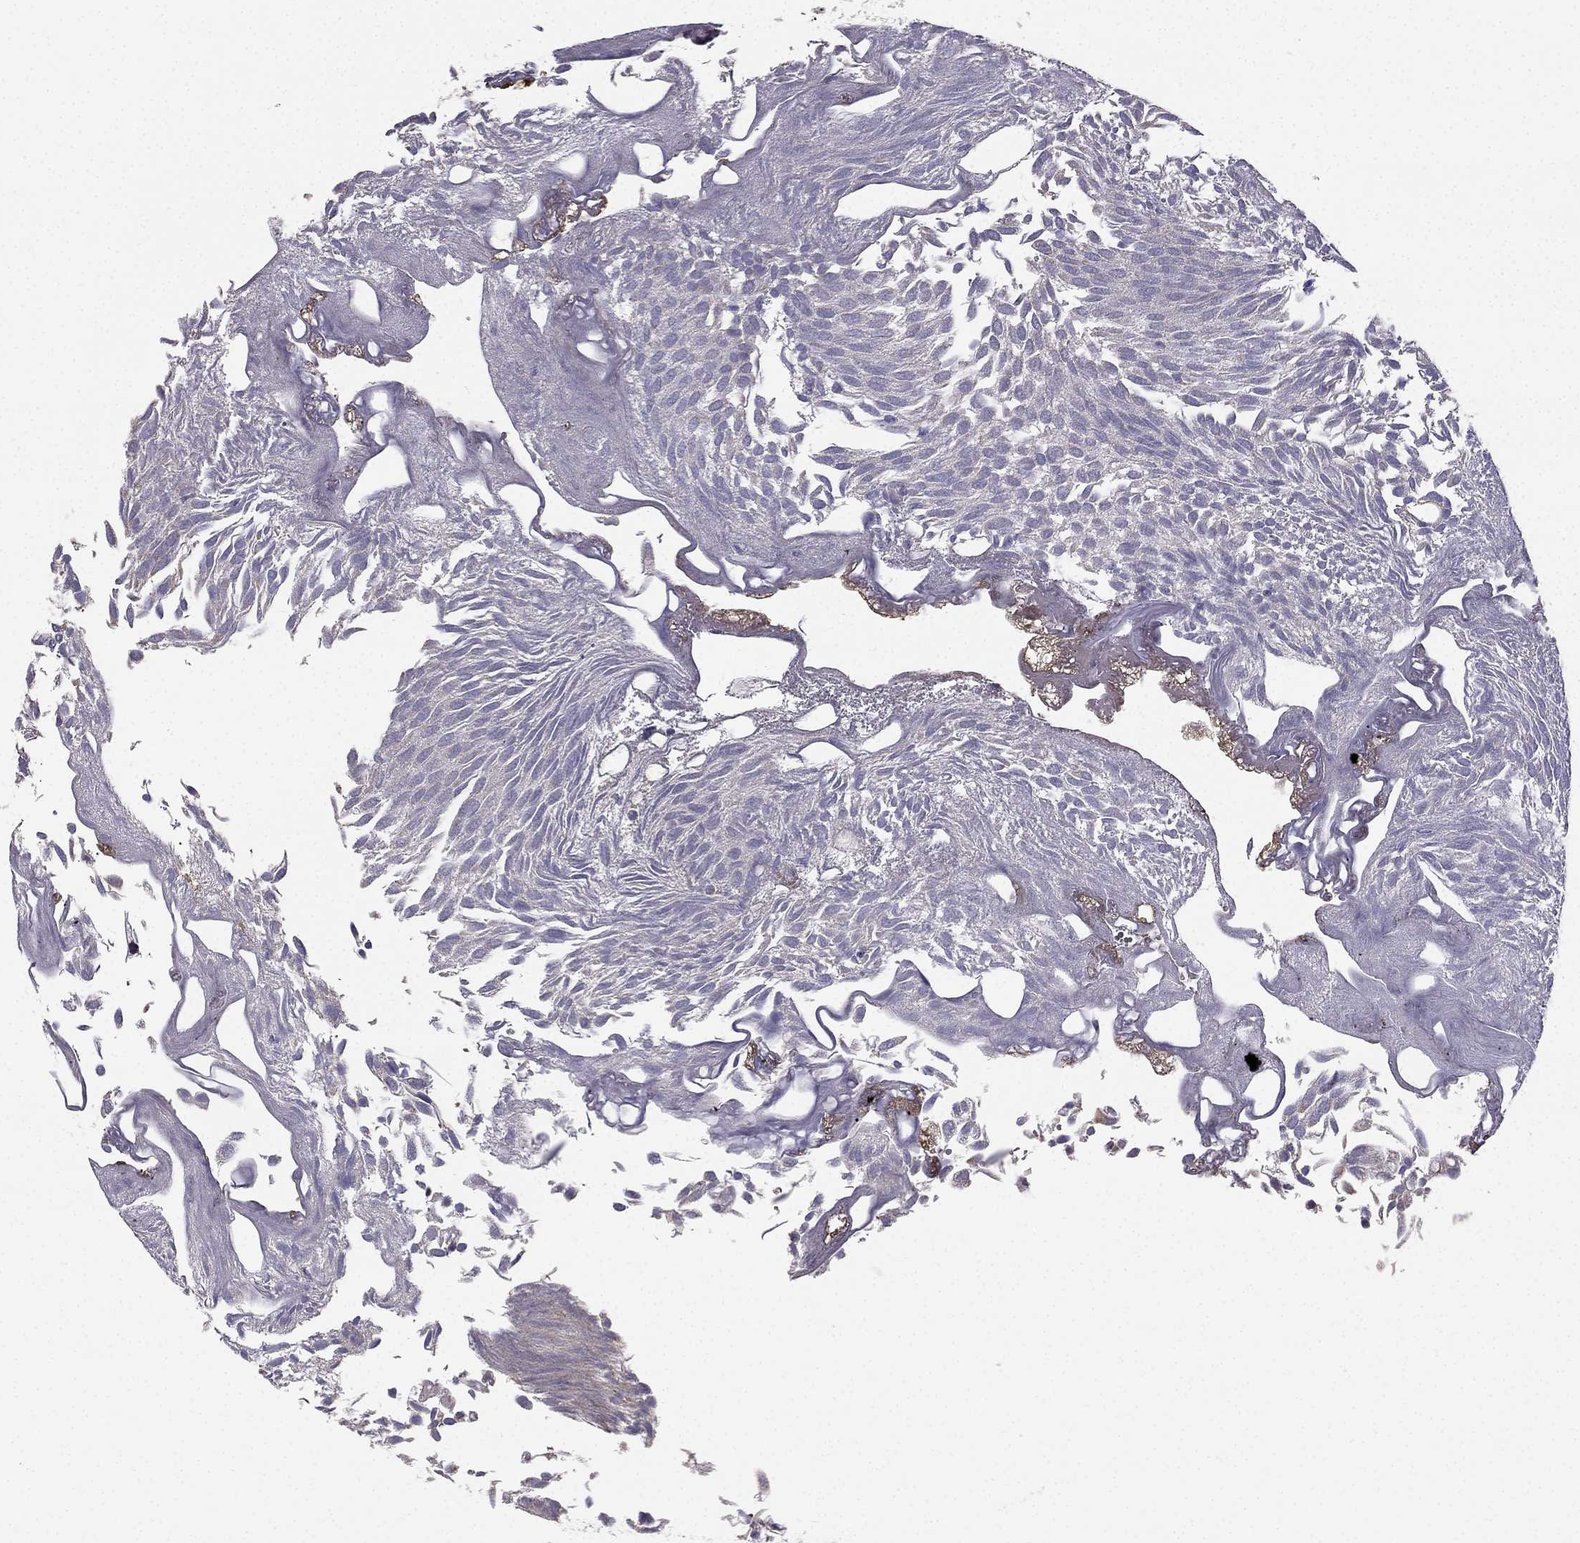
{"staining": {"intensity": "negative", "quantity": "none", "location": "none"}, "tissue": "urothelial cancer", "cell_type": "Tumor cells", "image_type": "cancer", "snomed": [{"axis": "morphology", "description": "Urothelial carcinoma, Low grade"}, {"axis": "topography", "description": "Urinary bladder"}], "caption": "Immunohistochemistry photomicrograph of urothelial carcinoma (low-grade) stained for a protein (brown), which reveals no positivity in tumor cells.", "gene": "TSPYL5", "patient": {"sex": "male", "age": 52}}